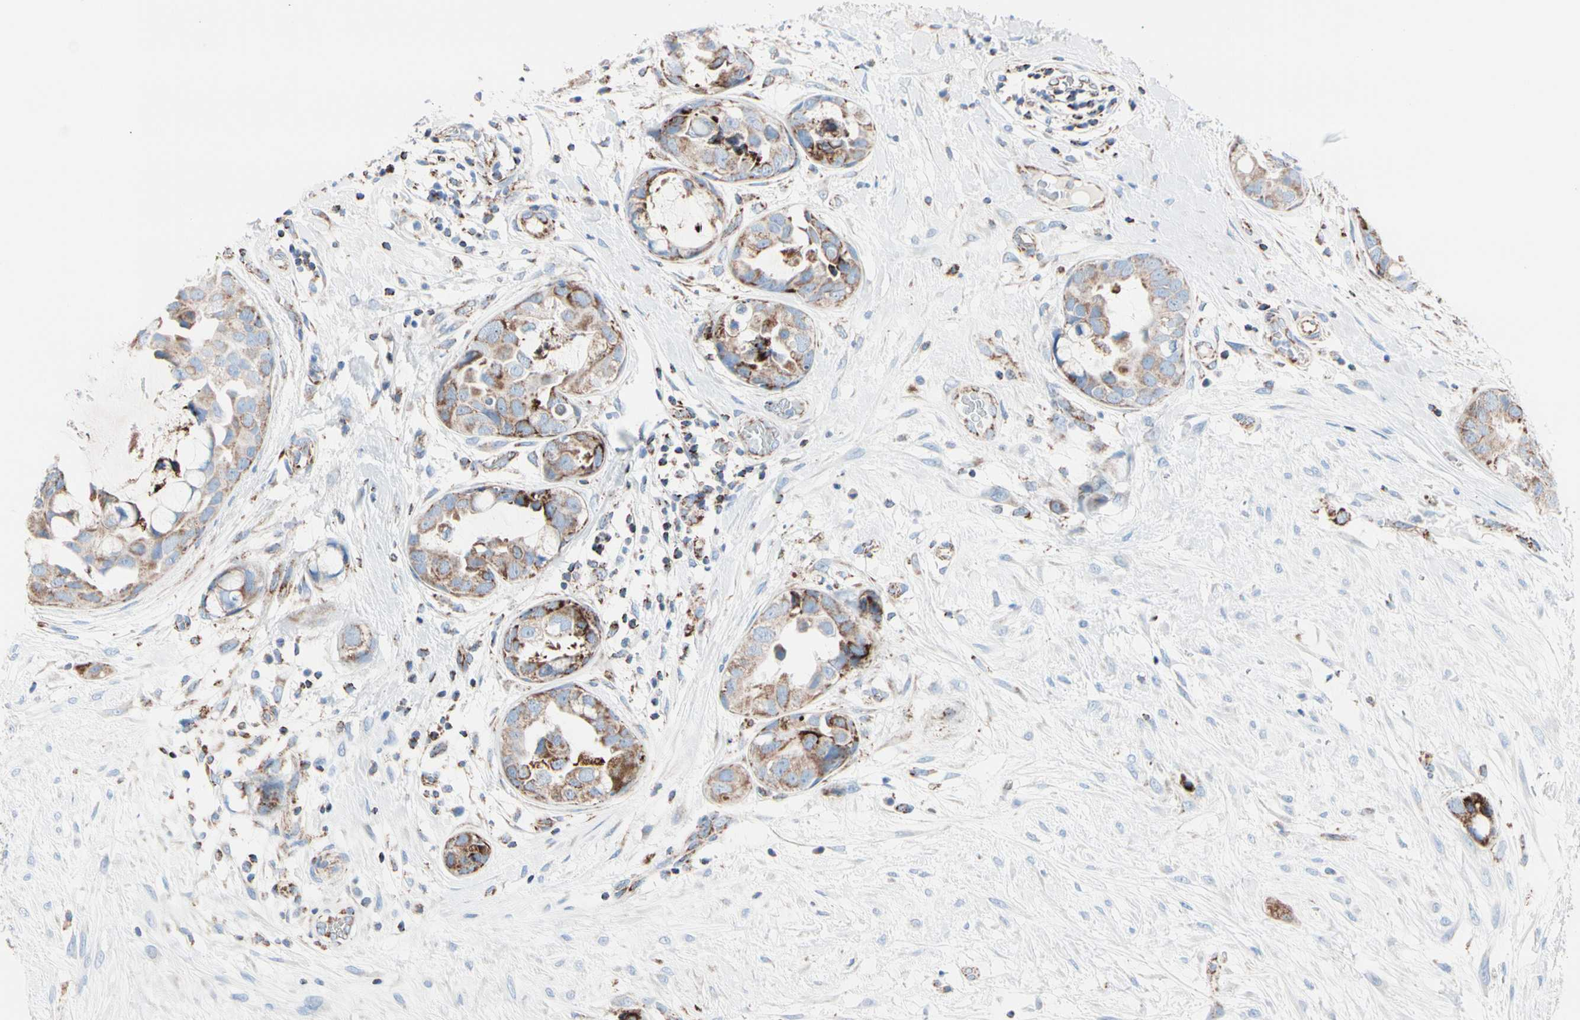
{"staining": {"intensity": "strong", "quantity": "25%-75%", "location": "cytoplasmic/membranous"}, "tissue": "breast cancer", "cell_type": "Tumor cells", "image_type": "cancer", "snomed": [{"axis": "morphology", "description": "Duct carcinoma"}, {"axis": "topography", "description": "Breast"}], "caption": "IHC histopathology image of human breast intraductal carcinoma stained for a protein (brown), which displays high levels of strong cytoplasmic/membranous positivity in approximately 25%-75% of tumor cells.", "gene": "HK1", "patient": {"sex": "female", "age": 40}}